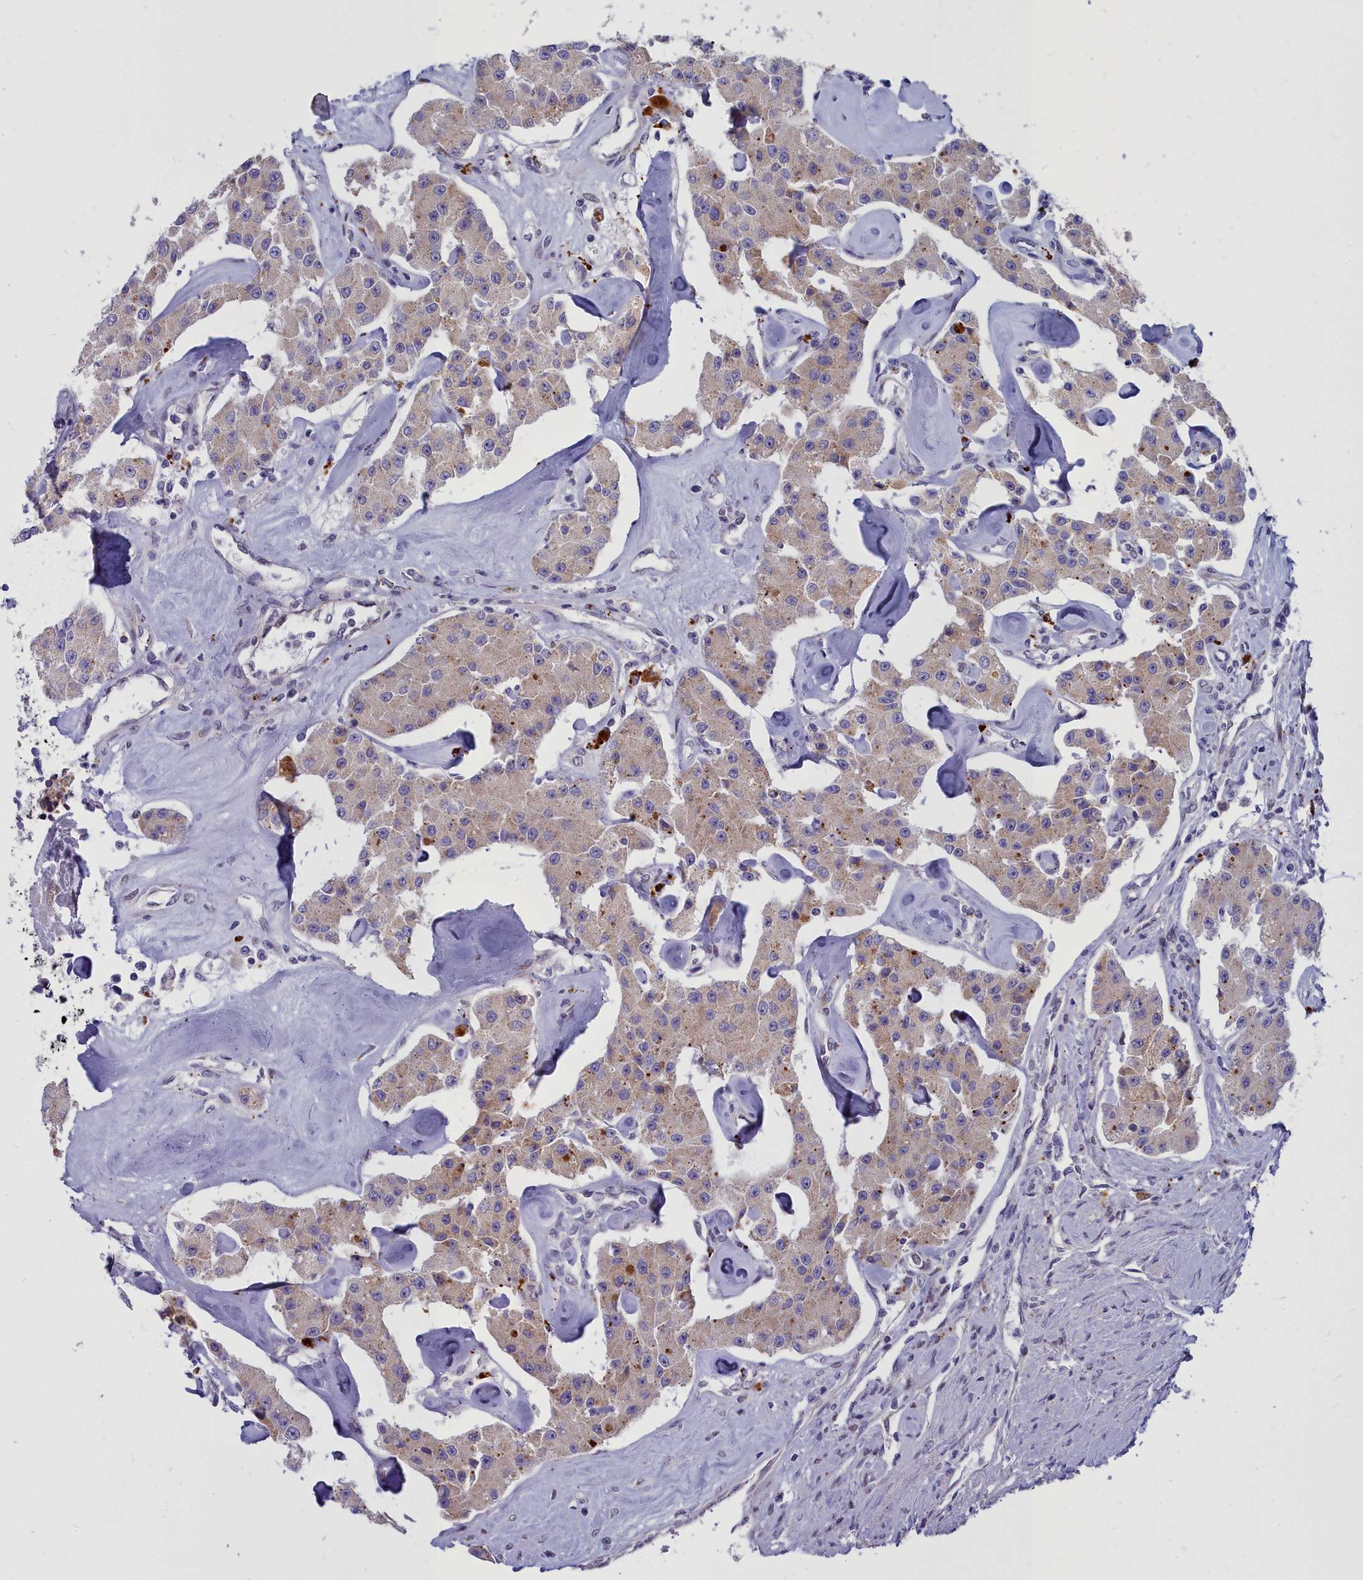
{"staining": {"intensity": "moderate", "quantity": ">75%", "location": "cytoplasmic/membranous"}, "tissue": "carcinoid", "cell_type": "Tumor cells", "image_type": "cancer", "snomed": [{"axis": "morphology", "description": "Carcinoid, malignant, NOS"}, {"axis": "topography", "description": "Pancreas"}], "caption": "Brown immunohistochemical staining in carcinoid displays moderate cytoplasmic/membranous staining in approximately >75% of tumor cells. (Stains: DAB (3,3'-diaminobenzidine) in brown, nuclei in blue, Microscopy: brightfield microscopy at high magnification).", "gene": "WDPCP", "patient": {"sex": "male", "age": 41}}